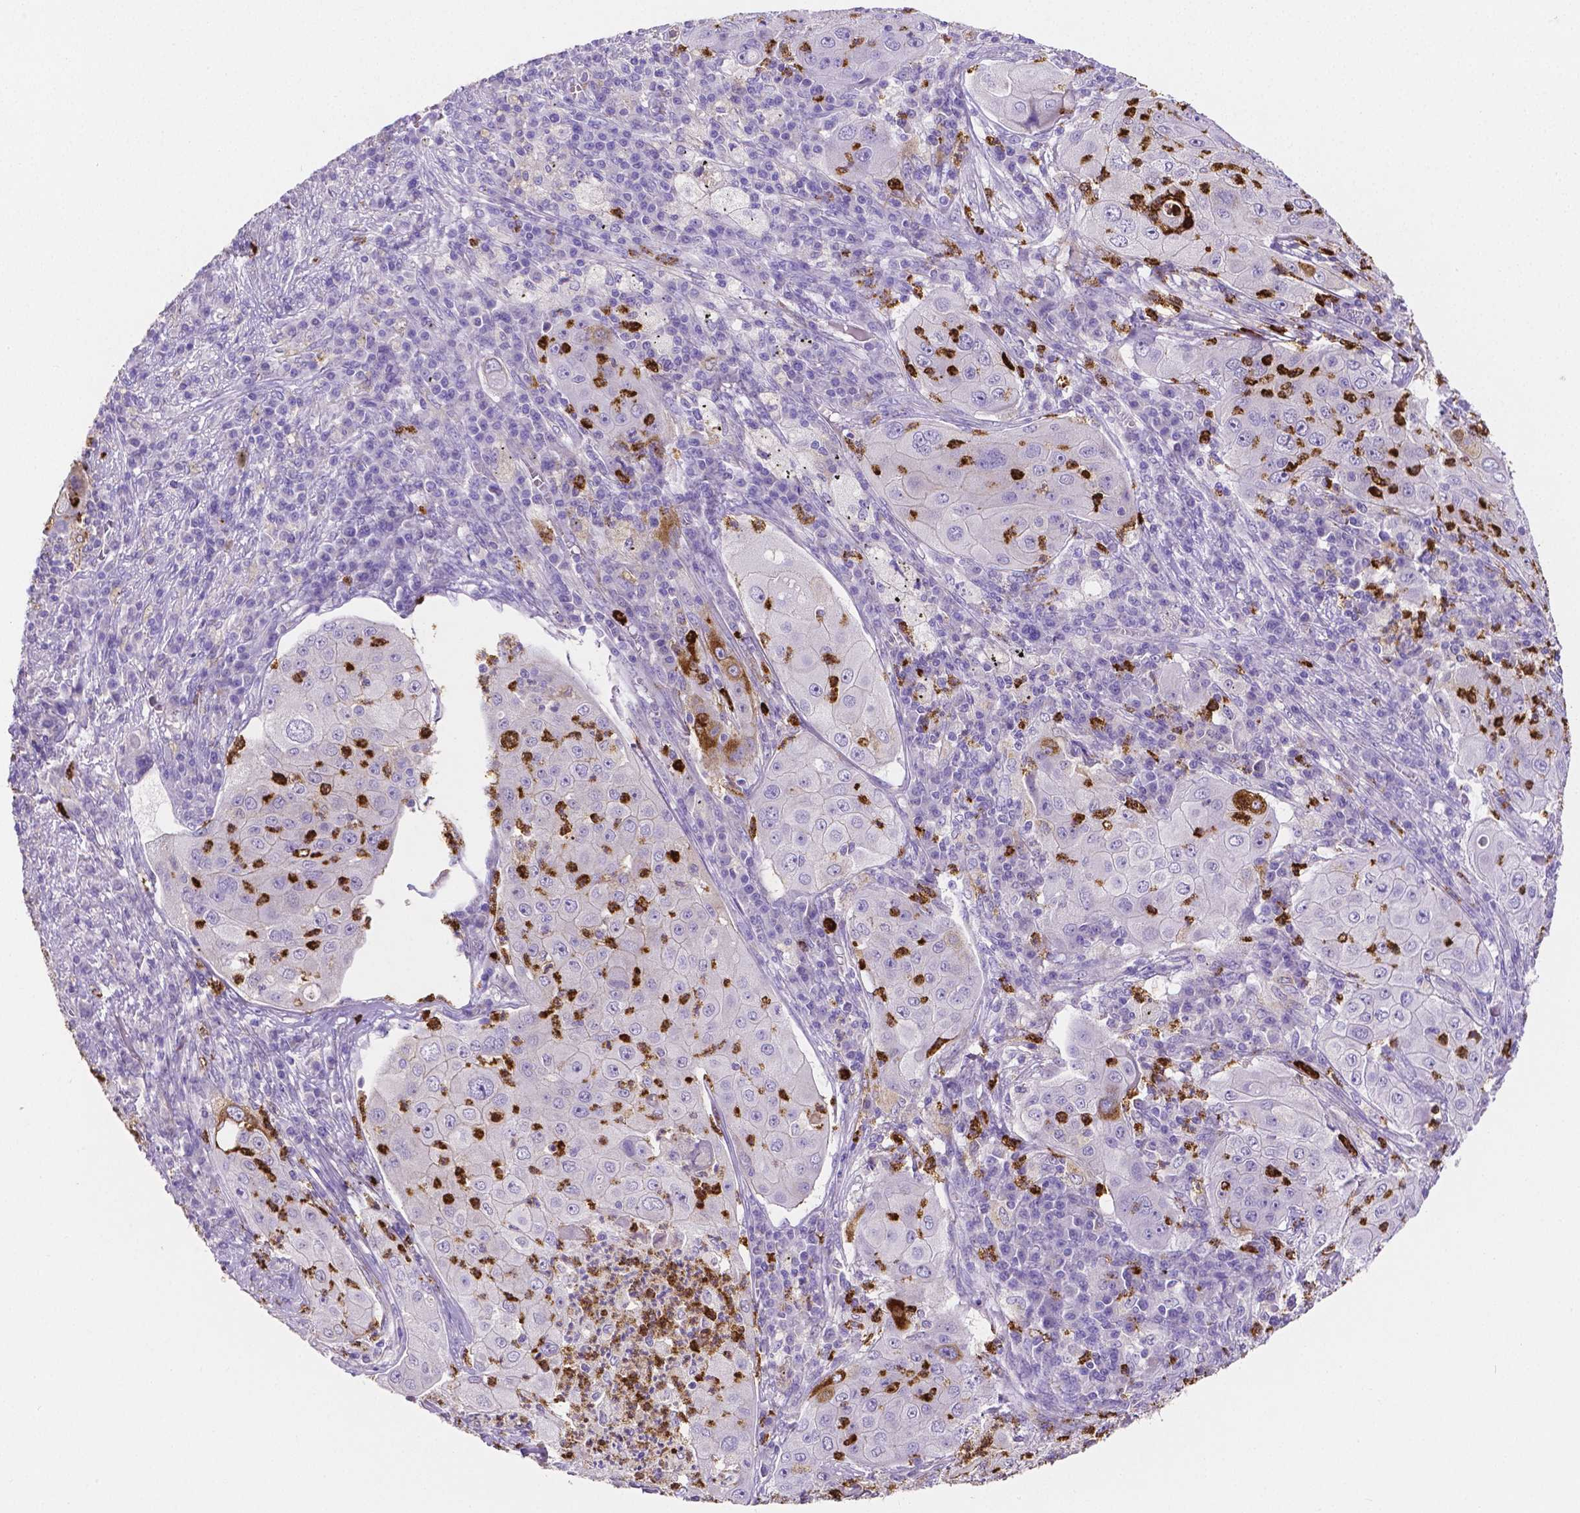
{"staining": {"intensity": "negative", "quantity": "none", "location": "none"}, "tissue": "lung cancer", "cell_type": "Tumor cells", "image_type": "cancer", "snomed": [{"axis": "morphology", "description": "Squamous cell carcinoma, NOS"}, {"axis": "topography", "description": "Lung"}], "caption": "This is an IHC image of lung squamous cell carcinoma. There is no positivity in tumor cells.", "gene": "MMP9", "patient": {"sex": "female", "age": 59}}